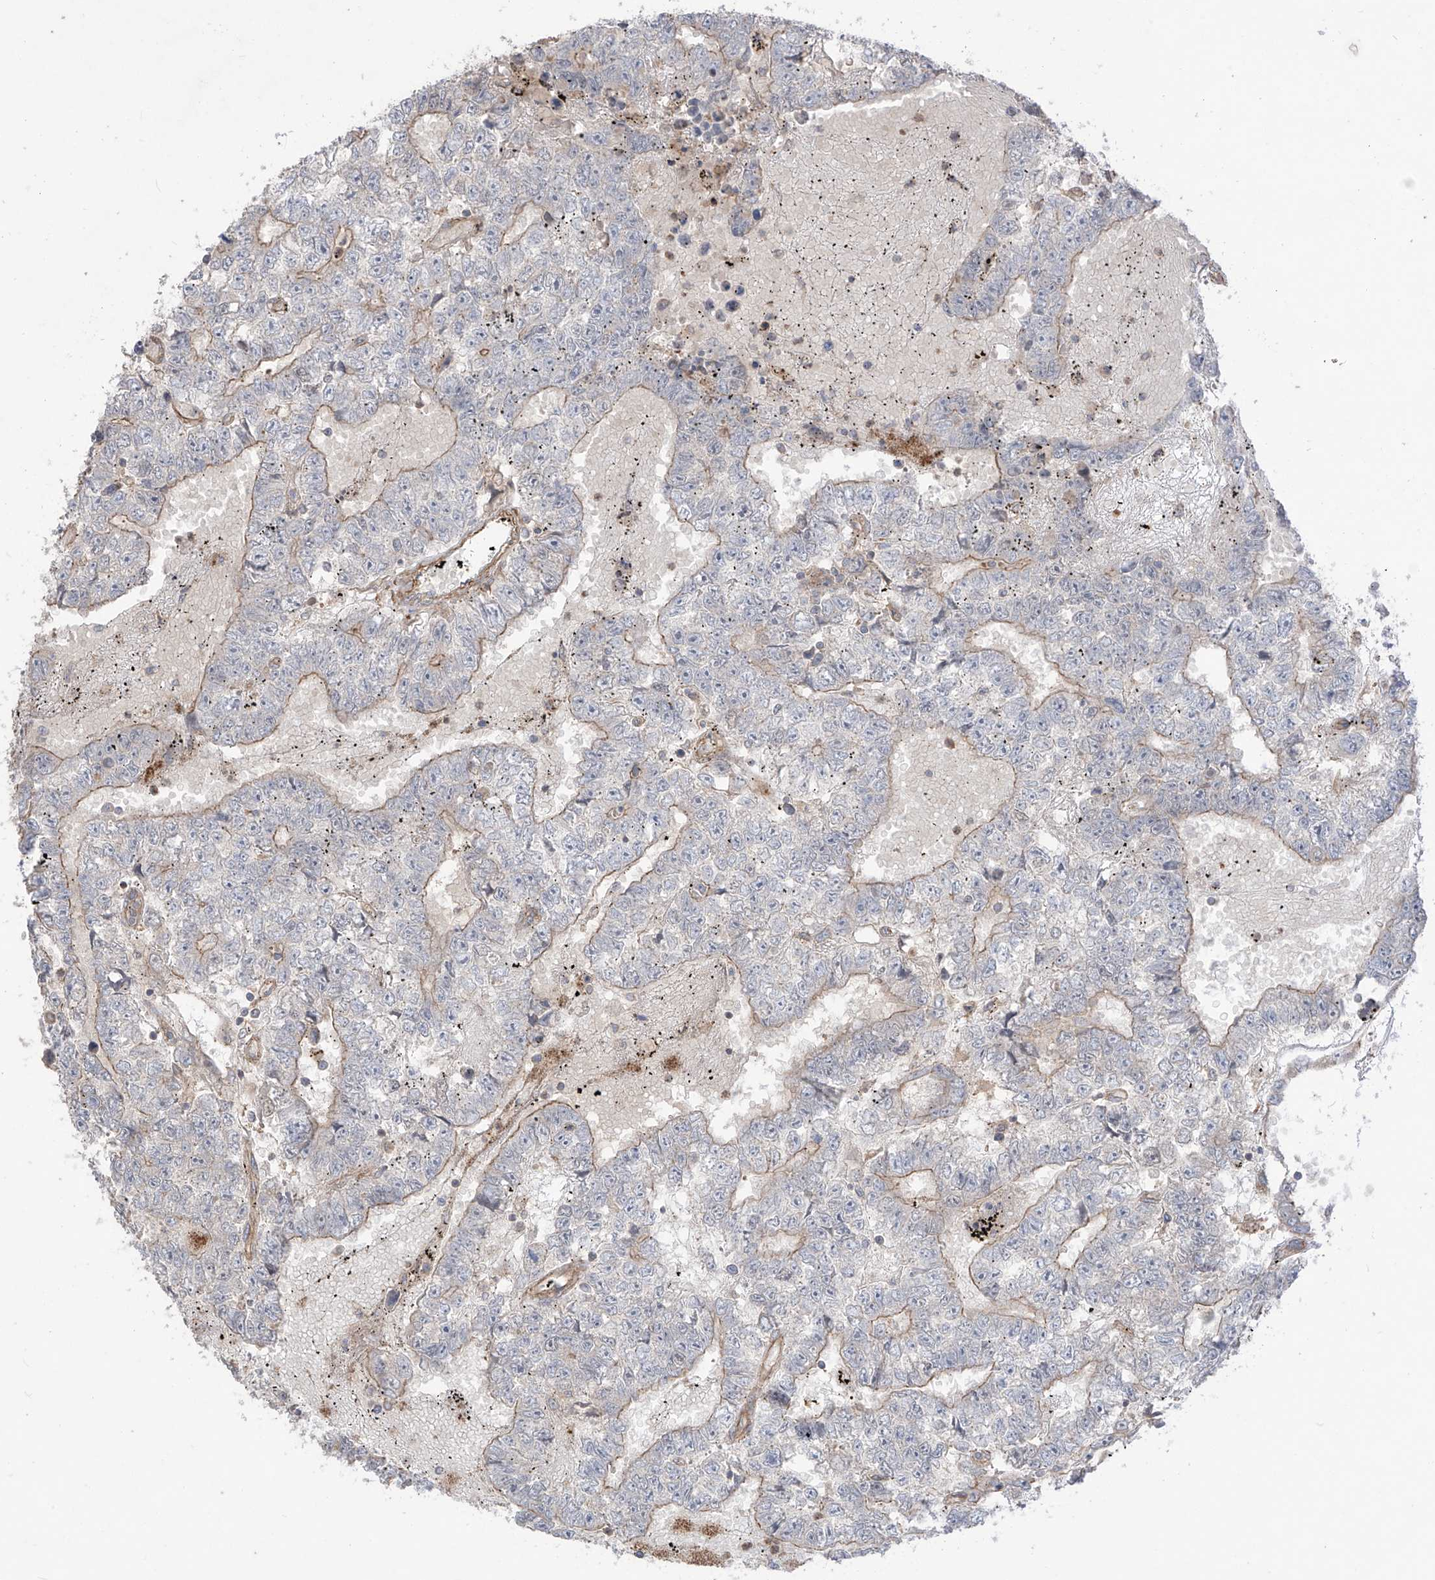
{"staining": {"intensity": "weak", "quantity": "25%-75%", "location": "cytoplasmic/membranous"}, "tissue": "testis cancer", "cell_type": "Tumor cells", "image_type": "cancer", "snomed": [{"axis": "morphology", "description": "Carcinoma, Embryonal, NOS"}, {"axis": "topography", "description": "Testis"}], "caption": "IHC histopathology image of neoplastic tissue: testis cancer (embryonal carcinoma) stained using immunohistochemistry demonstrates low levels of weak protein expression localized specifically in the cytoplasmic/membranous of tumor cells, appearing as a cytoplasmic/membranous brown color.", "gene": "TRMU", "patient": {"sex": "male", "age": 25}}